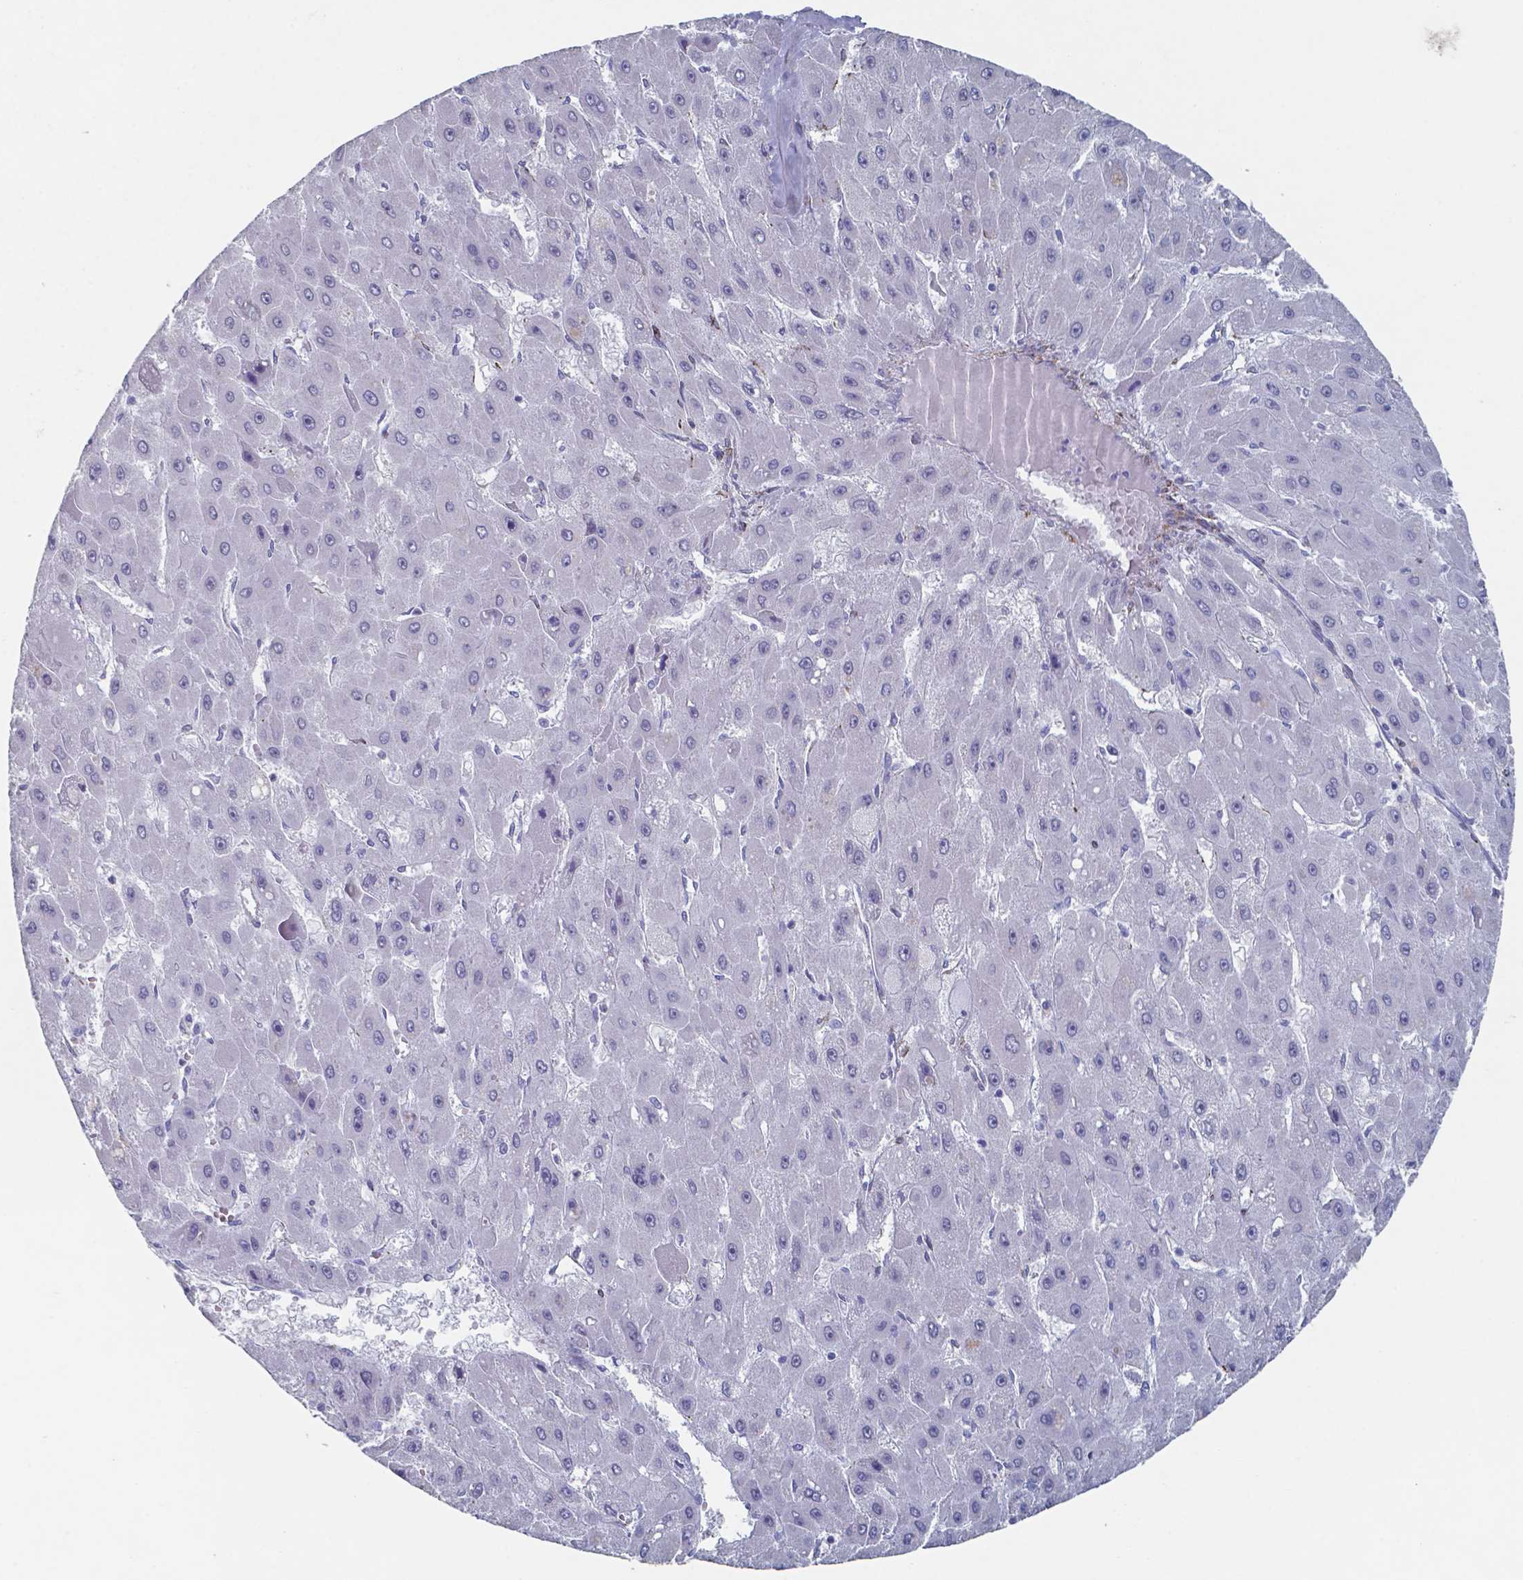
{"staining": {"intensity": "negative", "quantity": "none", "location": "none"}, "tissue": "liver cancer", "cell_type": "Tumor cells", "image_type": "cancer", "snomed": [{"axis": "morphology", "description": "Carcinoma, Hepatocellular, NOS"}, {"axis": "topography", "description": "Liver"}], "caption": "DAB (3,3'-diaminobenzidine) immunohistochemical staining of liver cancer (hepatocellular carcinoma) reveals no significant staining in tumor cells.", "gene": "PLA2R1", "patient": {"sex": "female", "age": 25}}